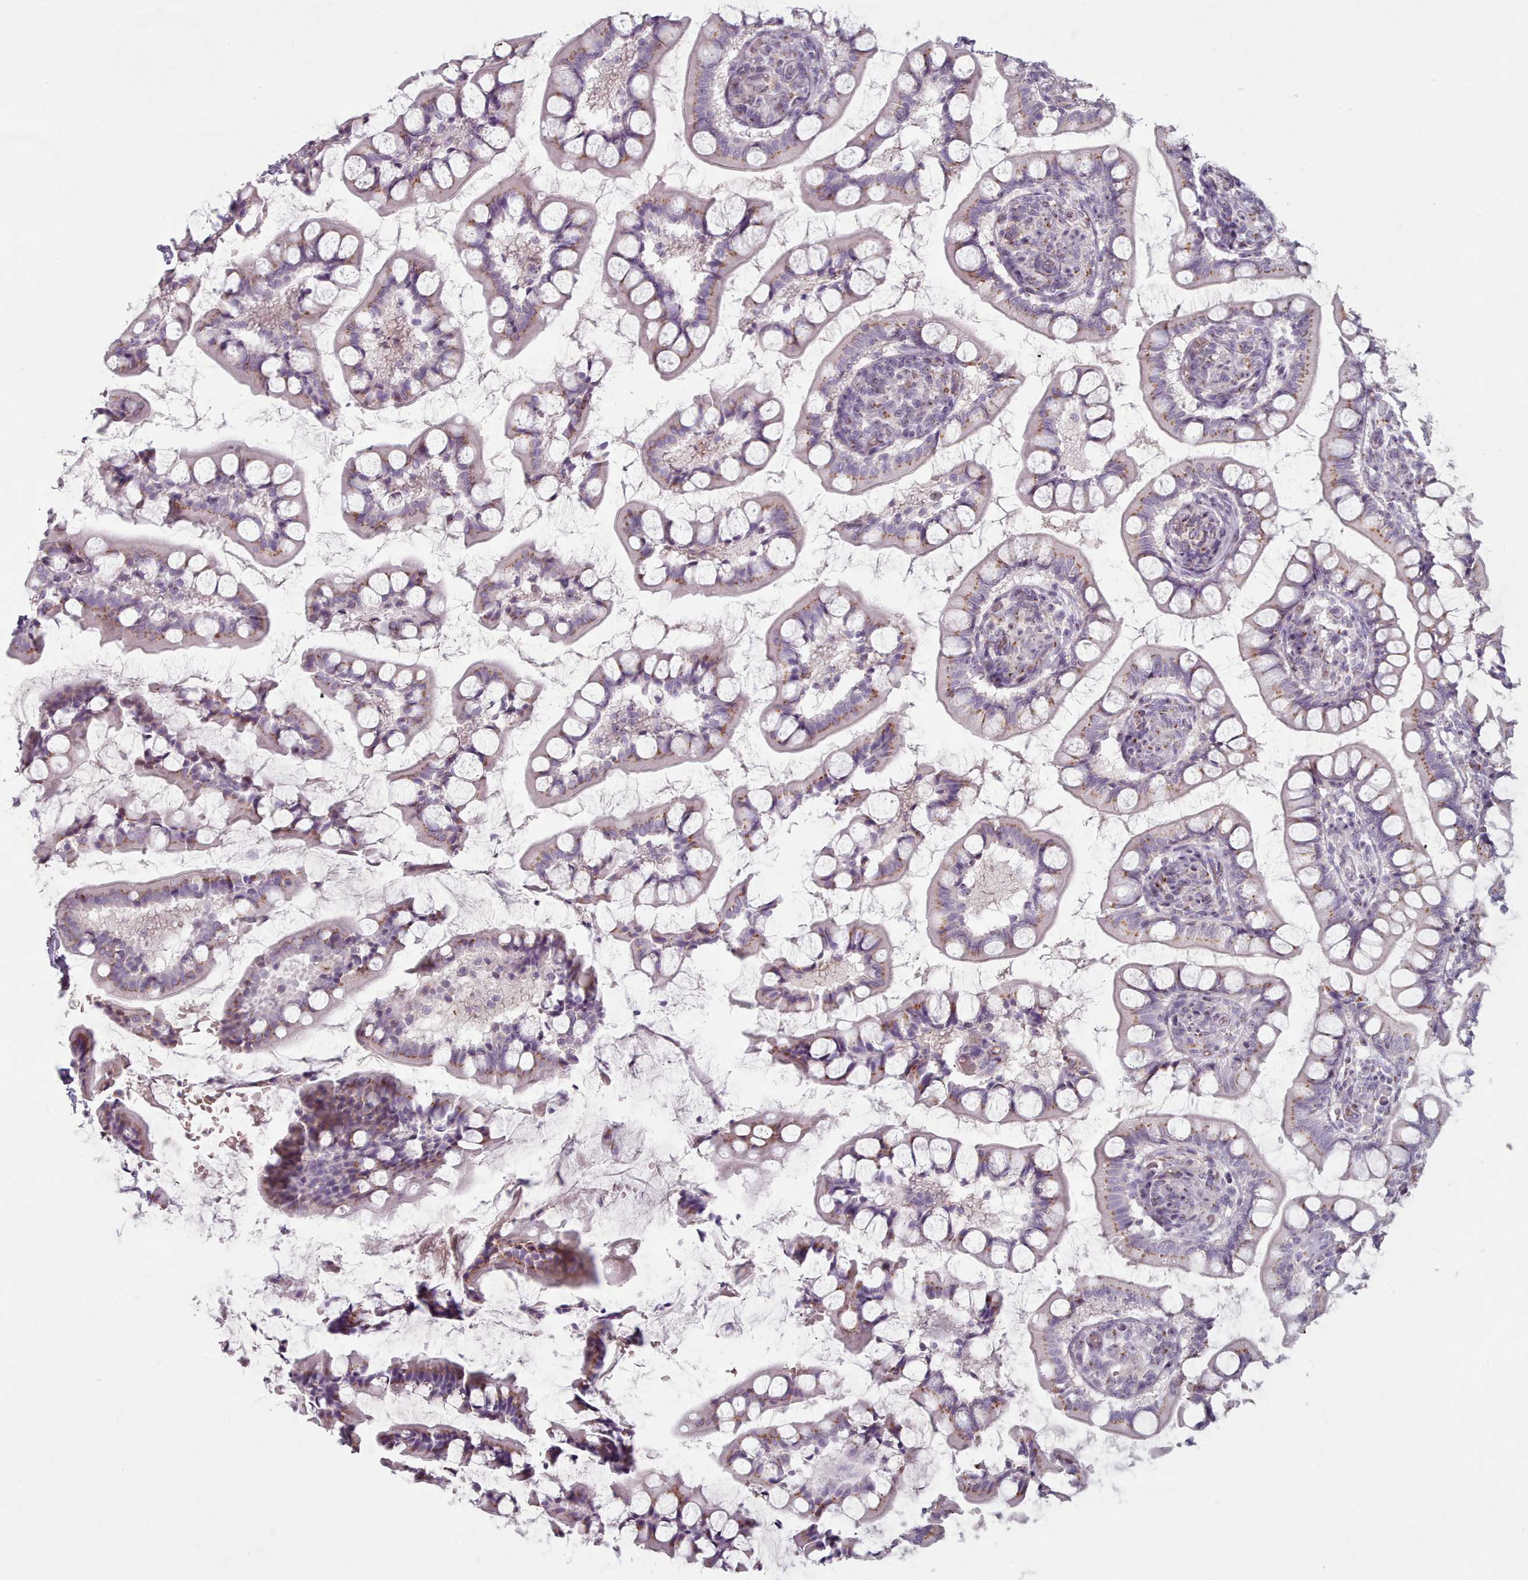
{"staining": {"intensity": "strong", "quantity": "25%-75%", "location": "cytoplasmic/membranous"}, "tissue": "small intestine", "cell_type": "Glandular cells", "image_type": "normal", "snomed": [{"axis": "morphology", "description": "Normal tissue, NOS"}, {"axis": "topography", "description": "Small intestine"}], "caption": "Brown immunohistochemical staining in normal small intestine shows strong cytoplasmic/membranous expression in approximately 25%-75% of glandular cells.", "gene": "MAN1B1", "patient": {"sex": "male", "age": 52}}